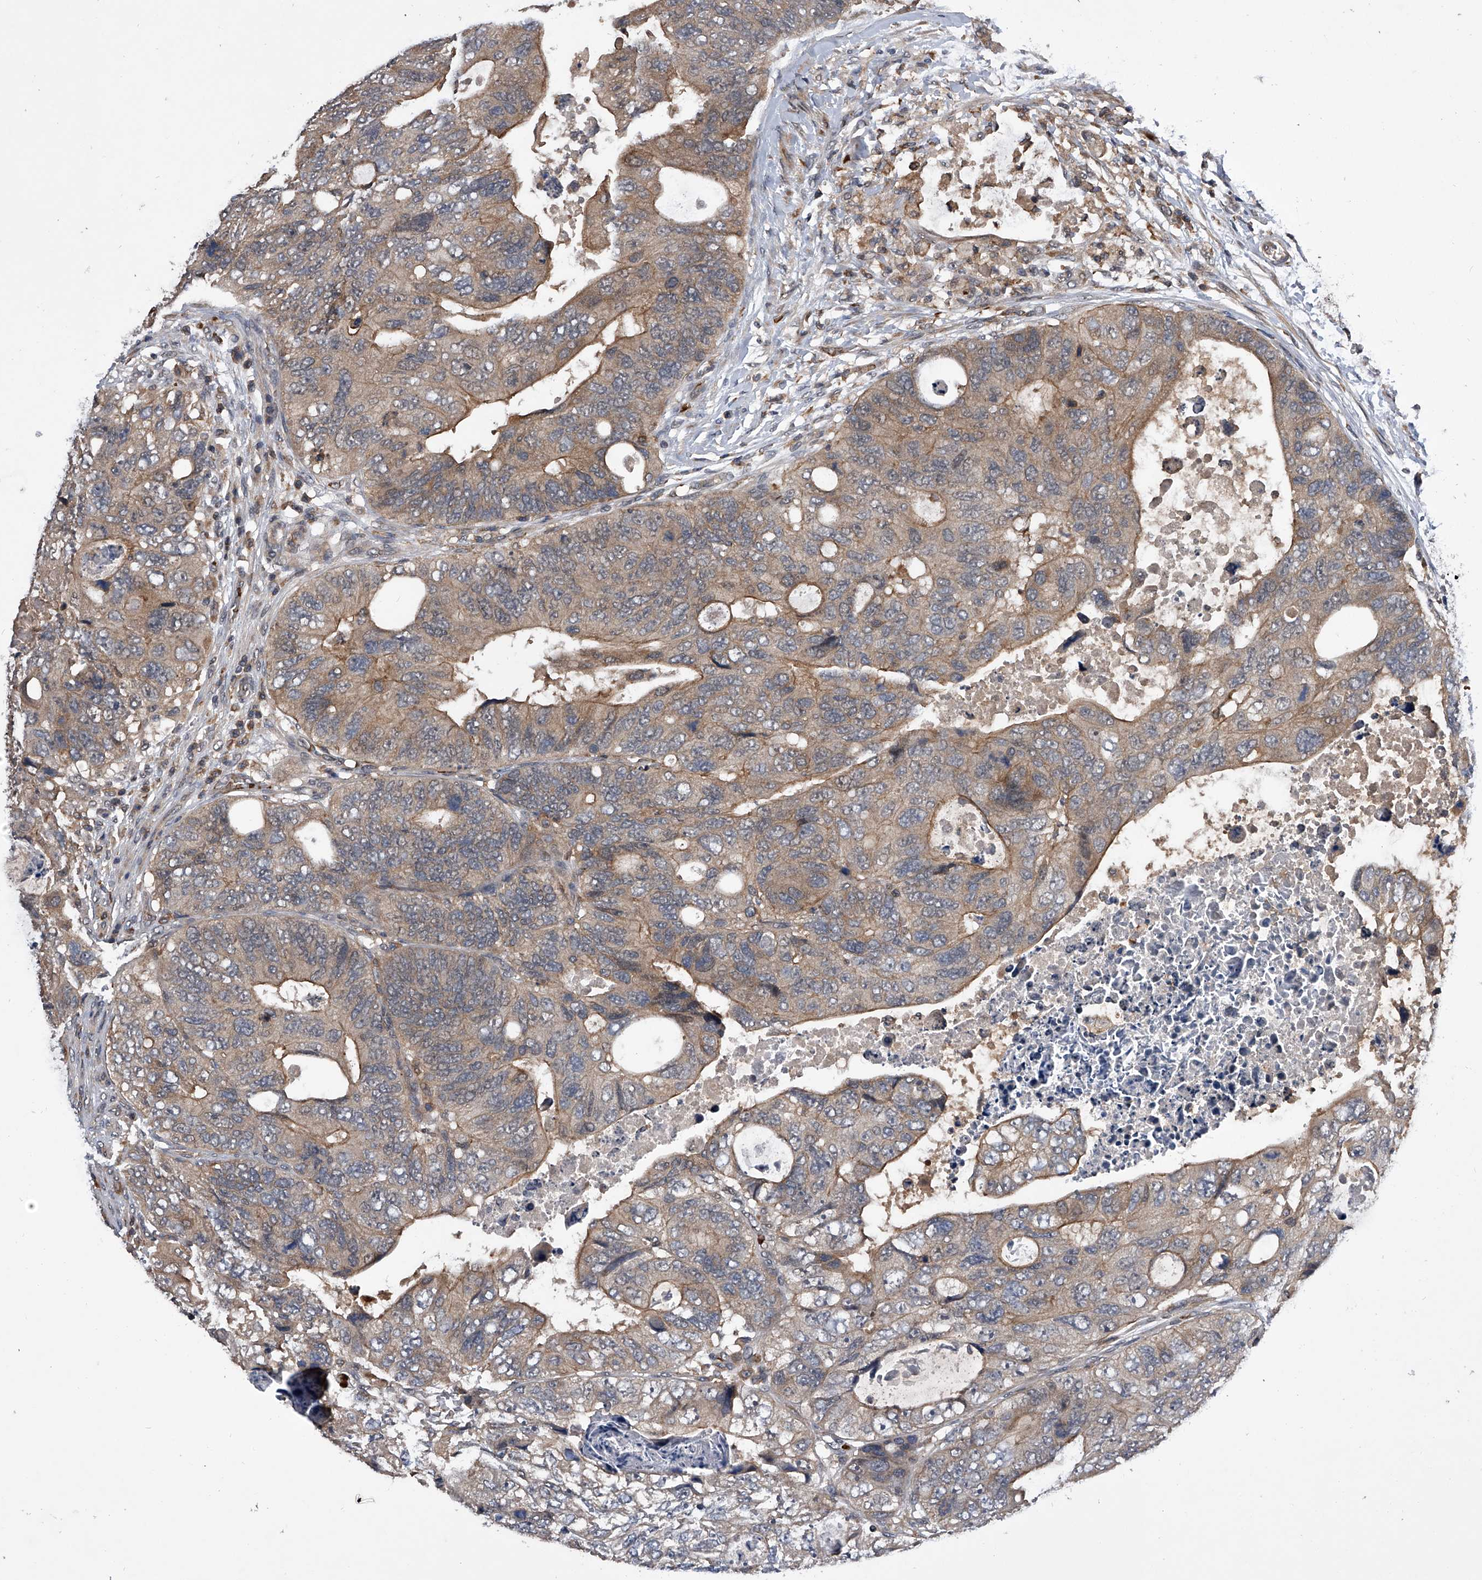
{"staining": {"intensity": "moderate", "quantity": "25%-75%", "location": "cytoplasmic/membranous"}, "tissue": "colorectal cancer", "cell_type": "Tumor cells", "image_type": "cancer", "snomed": [{"axis": "morphology", "description": "Adenocarcinoma, NOS"}, {"axis": "topography", "description": "Rectum"}], "caption": "Protein expression analysis of human colorectal cancer reveals moderate cytoplasmic/membranous staining in about 25%-75% of tumor cells.", "gene": "ZNF30", "patient": {"sex": "male", "age": 59}}